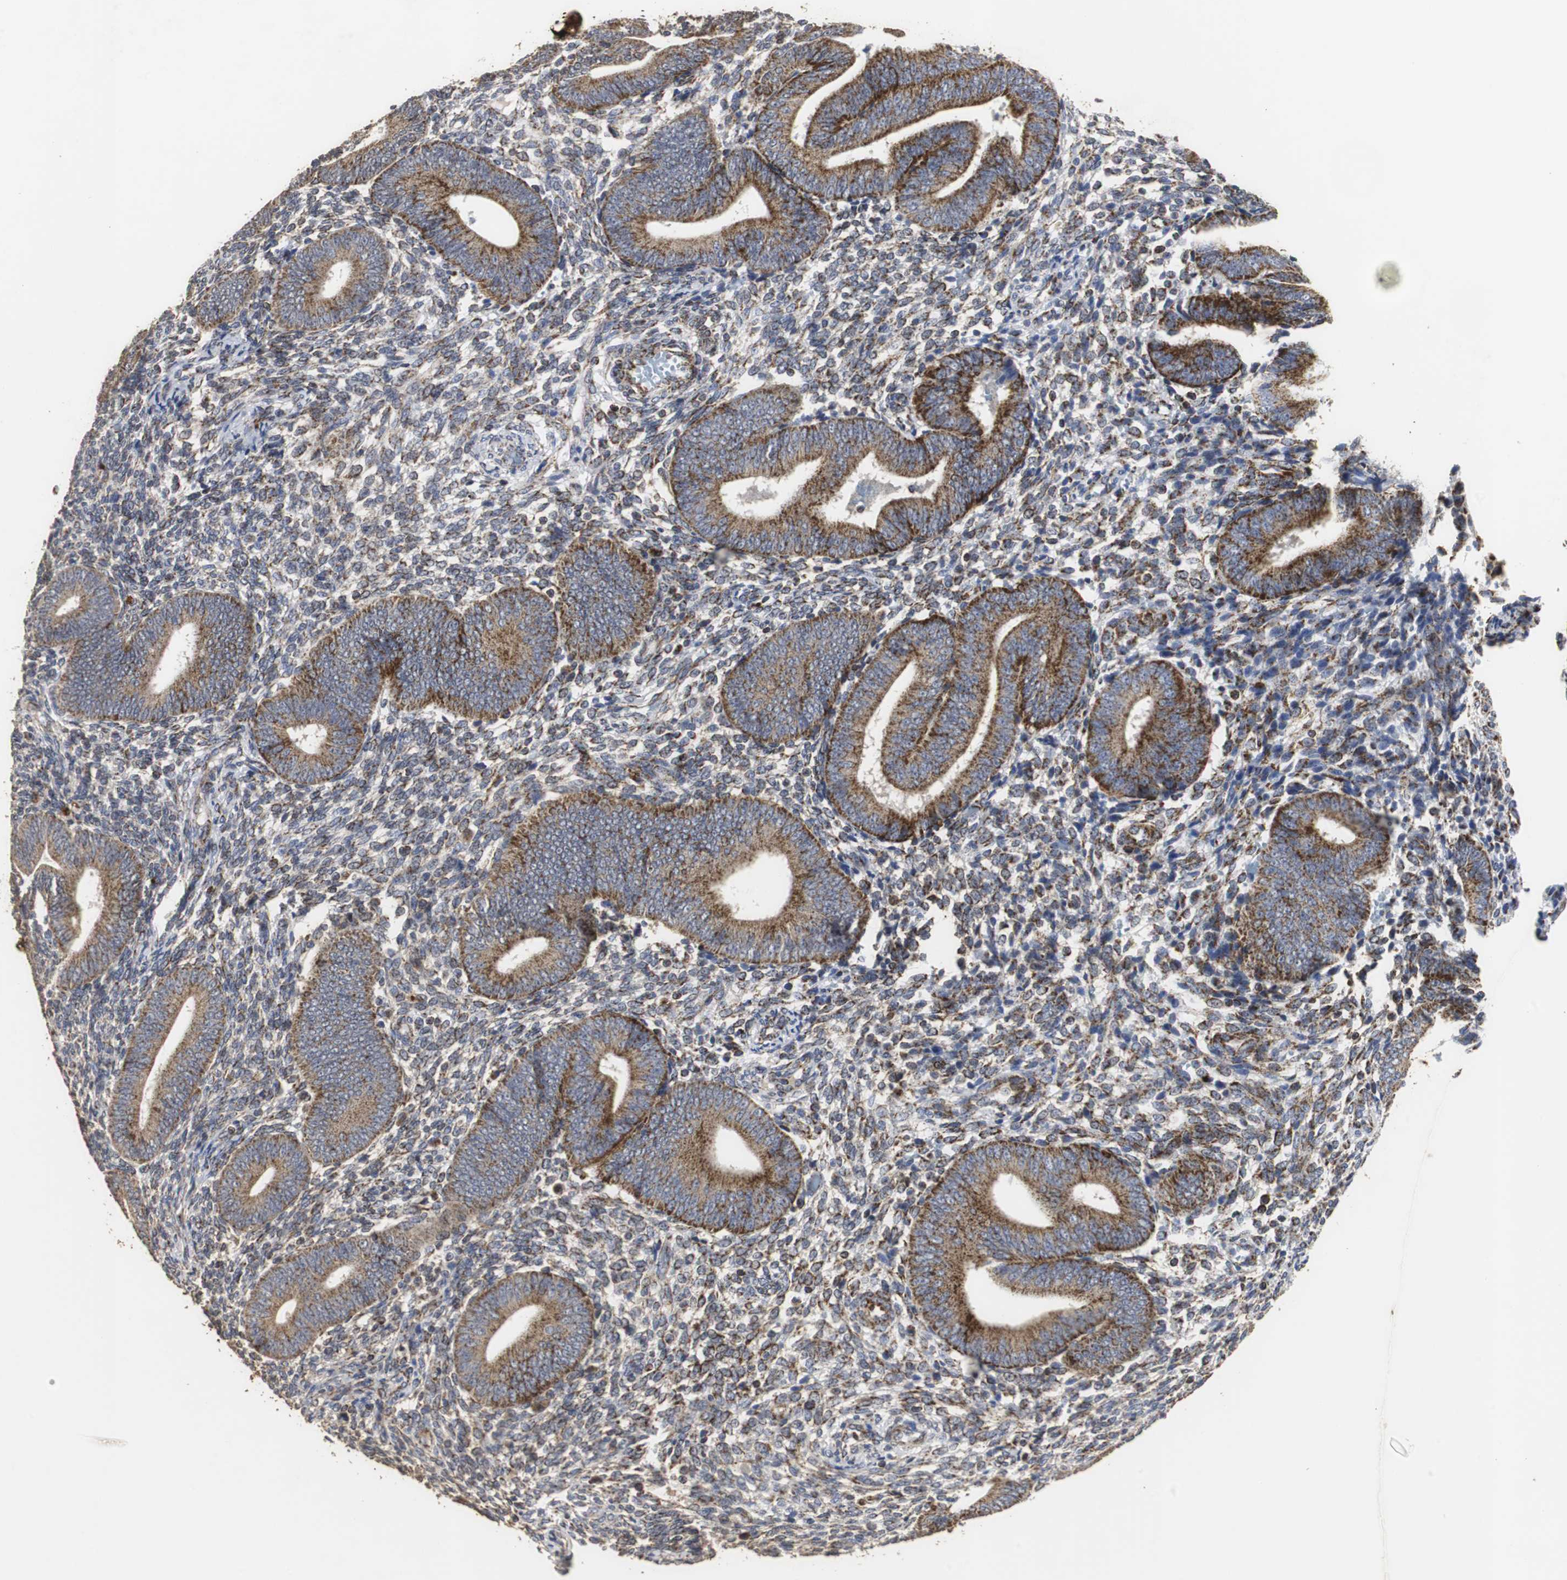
{"staining": {"intensity": "moderate", "quantity": "25%-75%", "location": "cytoplasmic/membranous"}, "tissue": "endometrium", "cell_type": "Cells in endometrial stroma", "image_type": "normal", "snomed": [{"axis": "morphology", "description": "Normal tissue, NOS"}, {"axis": "topography", "description": "Uterus"}, {"axis": "topography", "description": "Endometrium"}], "caption": "Protein expression analysis of benign human endometrium reveals moderate cytoplasmic/membranous expression in approximately 25%-75% of cells in endometrial stroma.", "gene": "HSD17B10", "patient": {"sex": "female", "age": 33}}